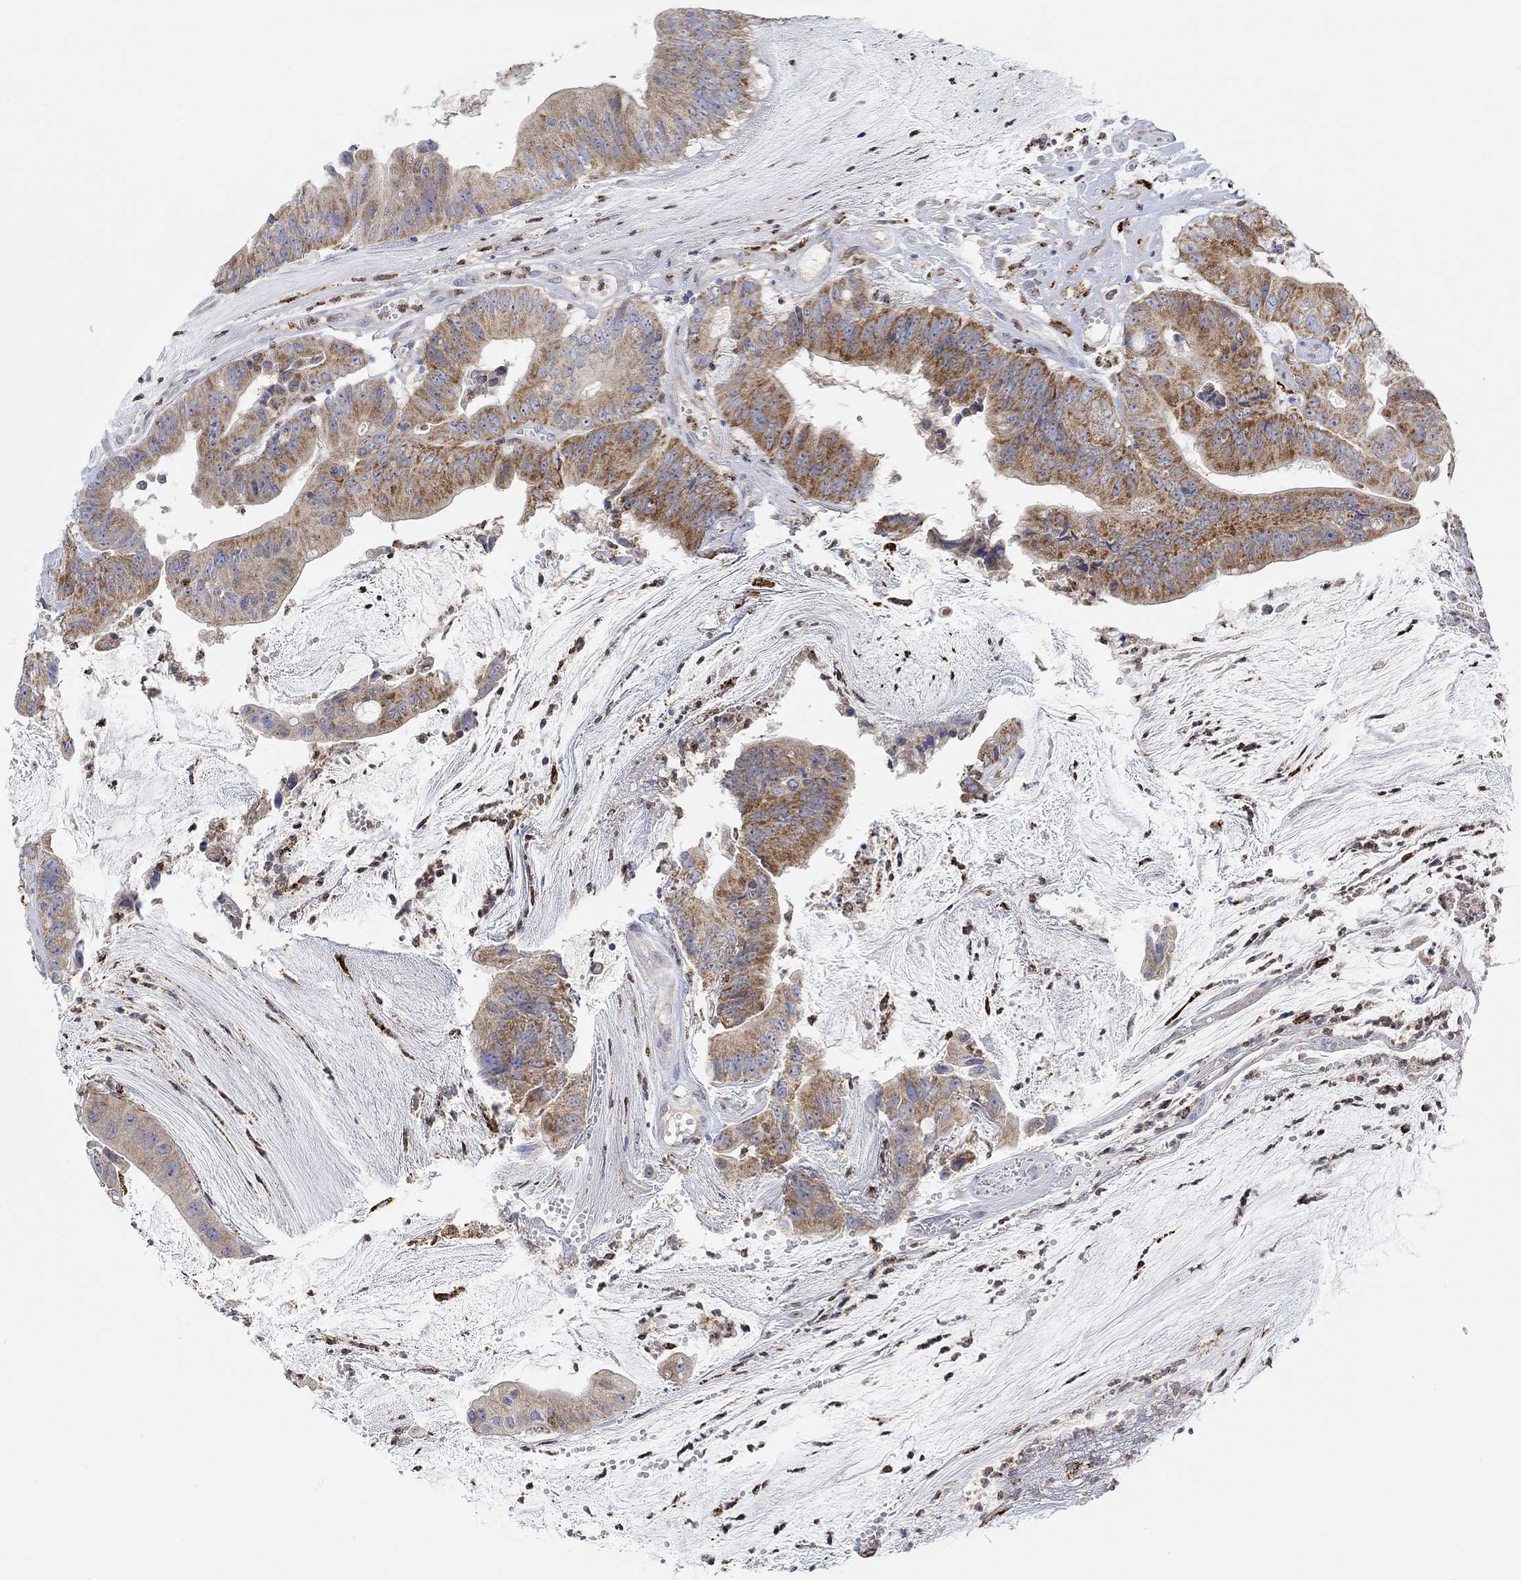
{"staining": {"intensity": "strong", "quantity": "25%-75%", "location": "cytoplasmic/membranous"}, "tissue": "colorectal cancer", "cell_type": "Tumor cells", "image_type": "cancer", "snomed": [{"axis": "morphology", "description": "Adenocarcinoma, NOS"}, {"axis": "topography", "description": "Colon"}], "caption": "Colorectal adenocarcinoma stained with IHC shows strong cytoplasmic/membranous expression in about 25%-75% of tumor cells.", "gene": "ACSL1", "patient": {"sex": "female", "age": 69}}